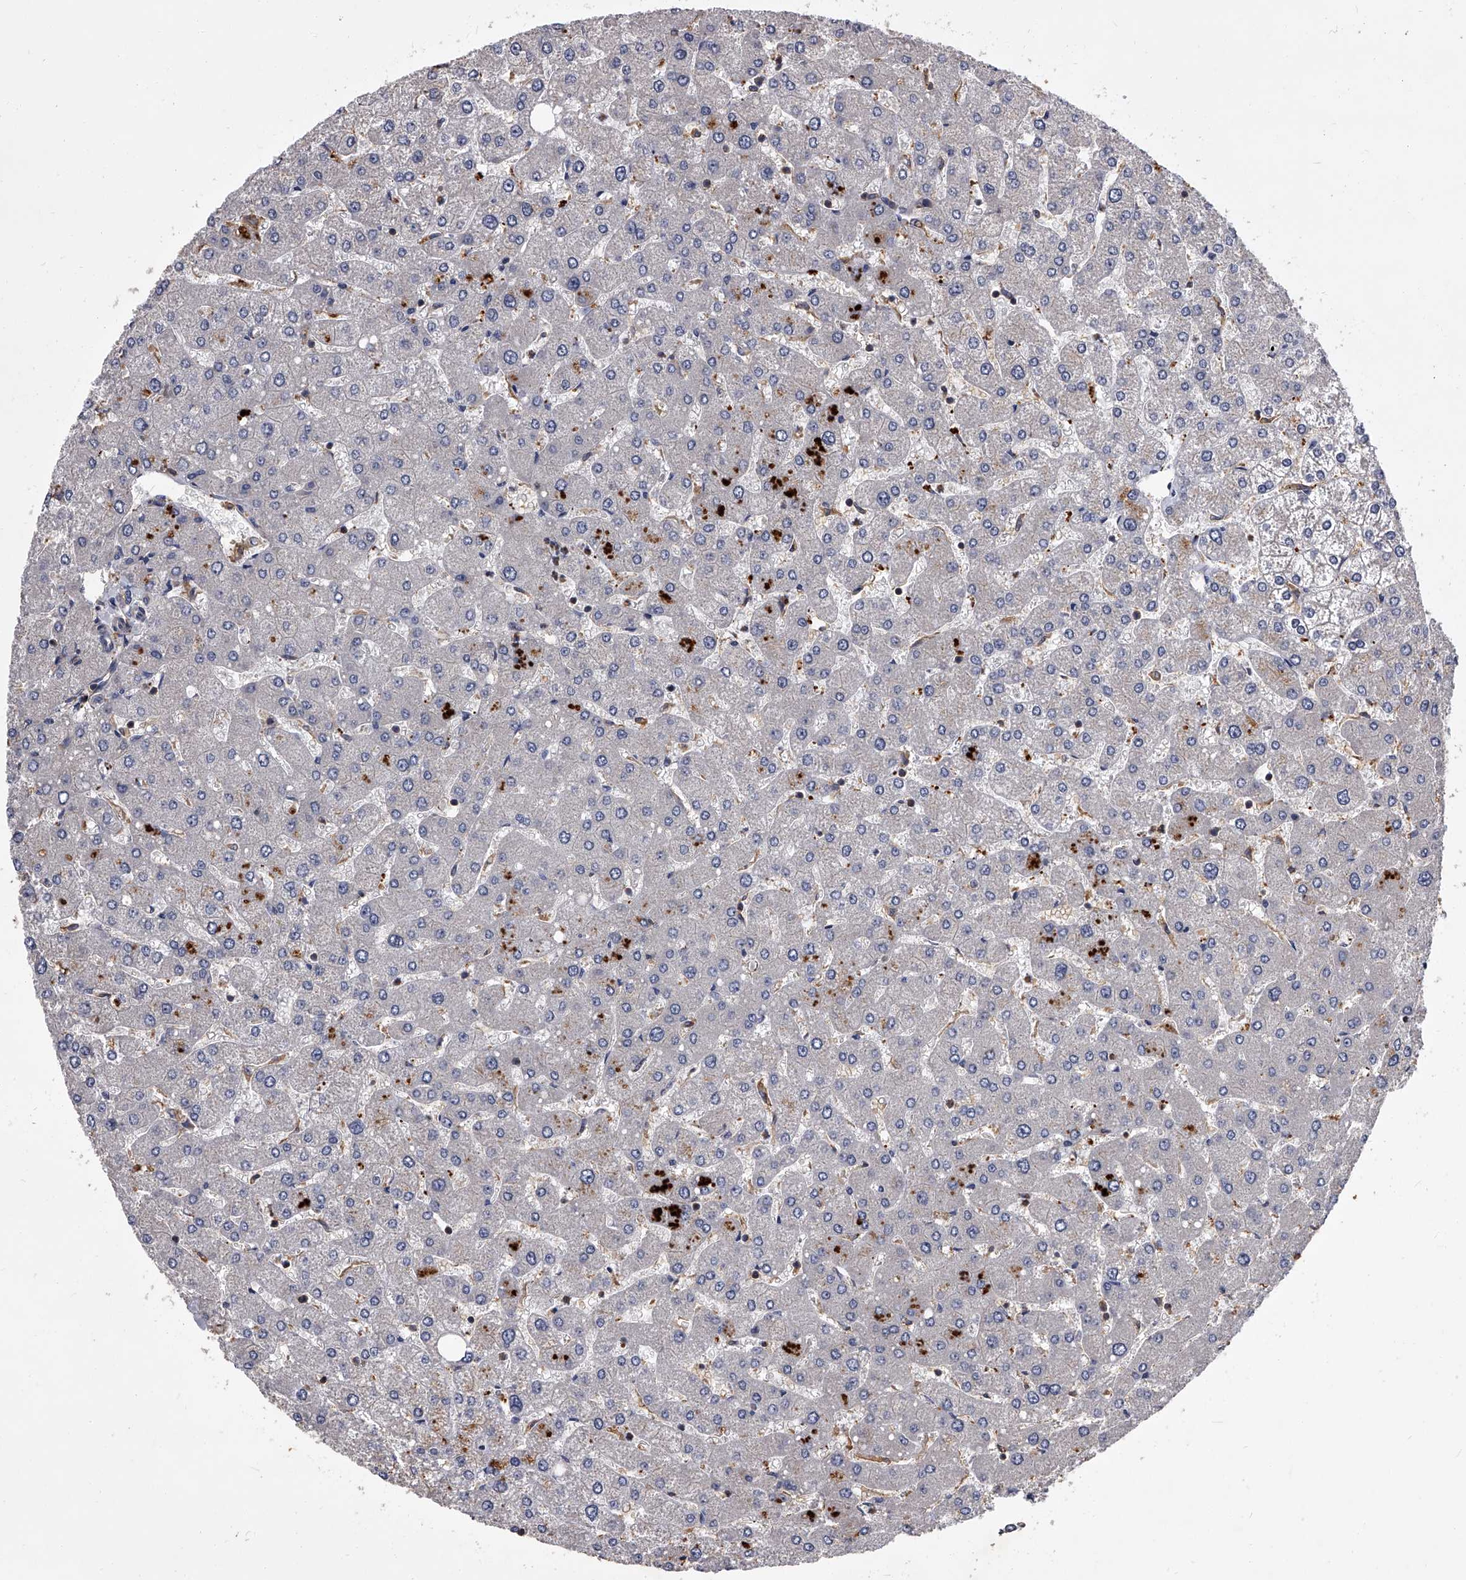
{"staining": {"intensity": "negative", "quantity": "none", "location": "none"}, "tissue": "liver", "cell_type": "Cholangiocytes", "image_type": "normal", "snomed": [{"axis": "morphology", "description": "Normal tissue, NOS"}, {"axis": "topography", "description": "Liver"}], "caption": "This is an IHC photomicrograph of benign liver. There is no positivity in cholangiocytes.", "gene": "STK36", "patient": {"sex": "male", "age": 55}}